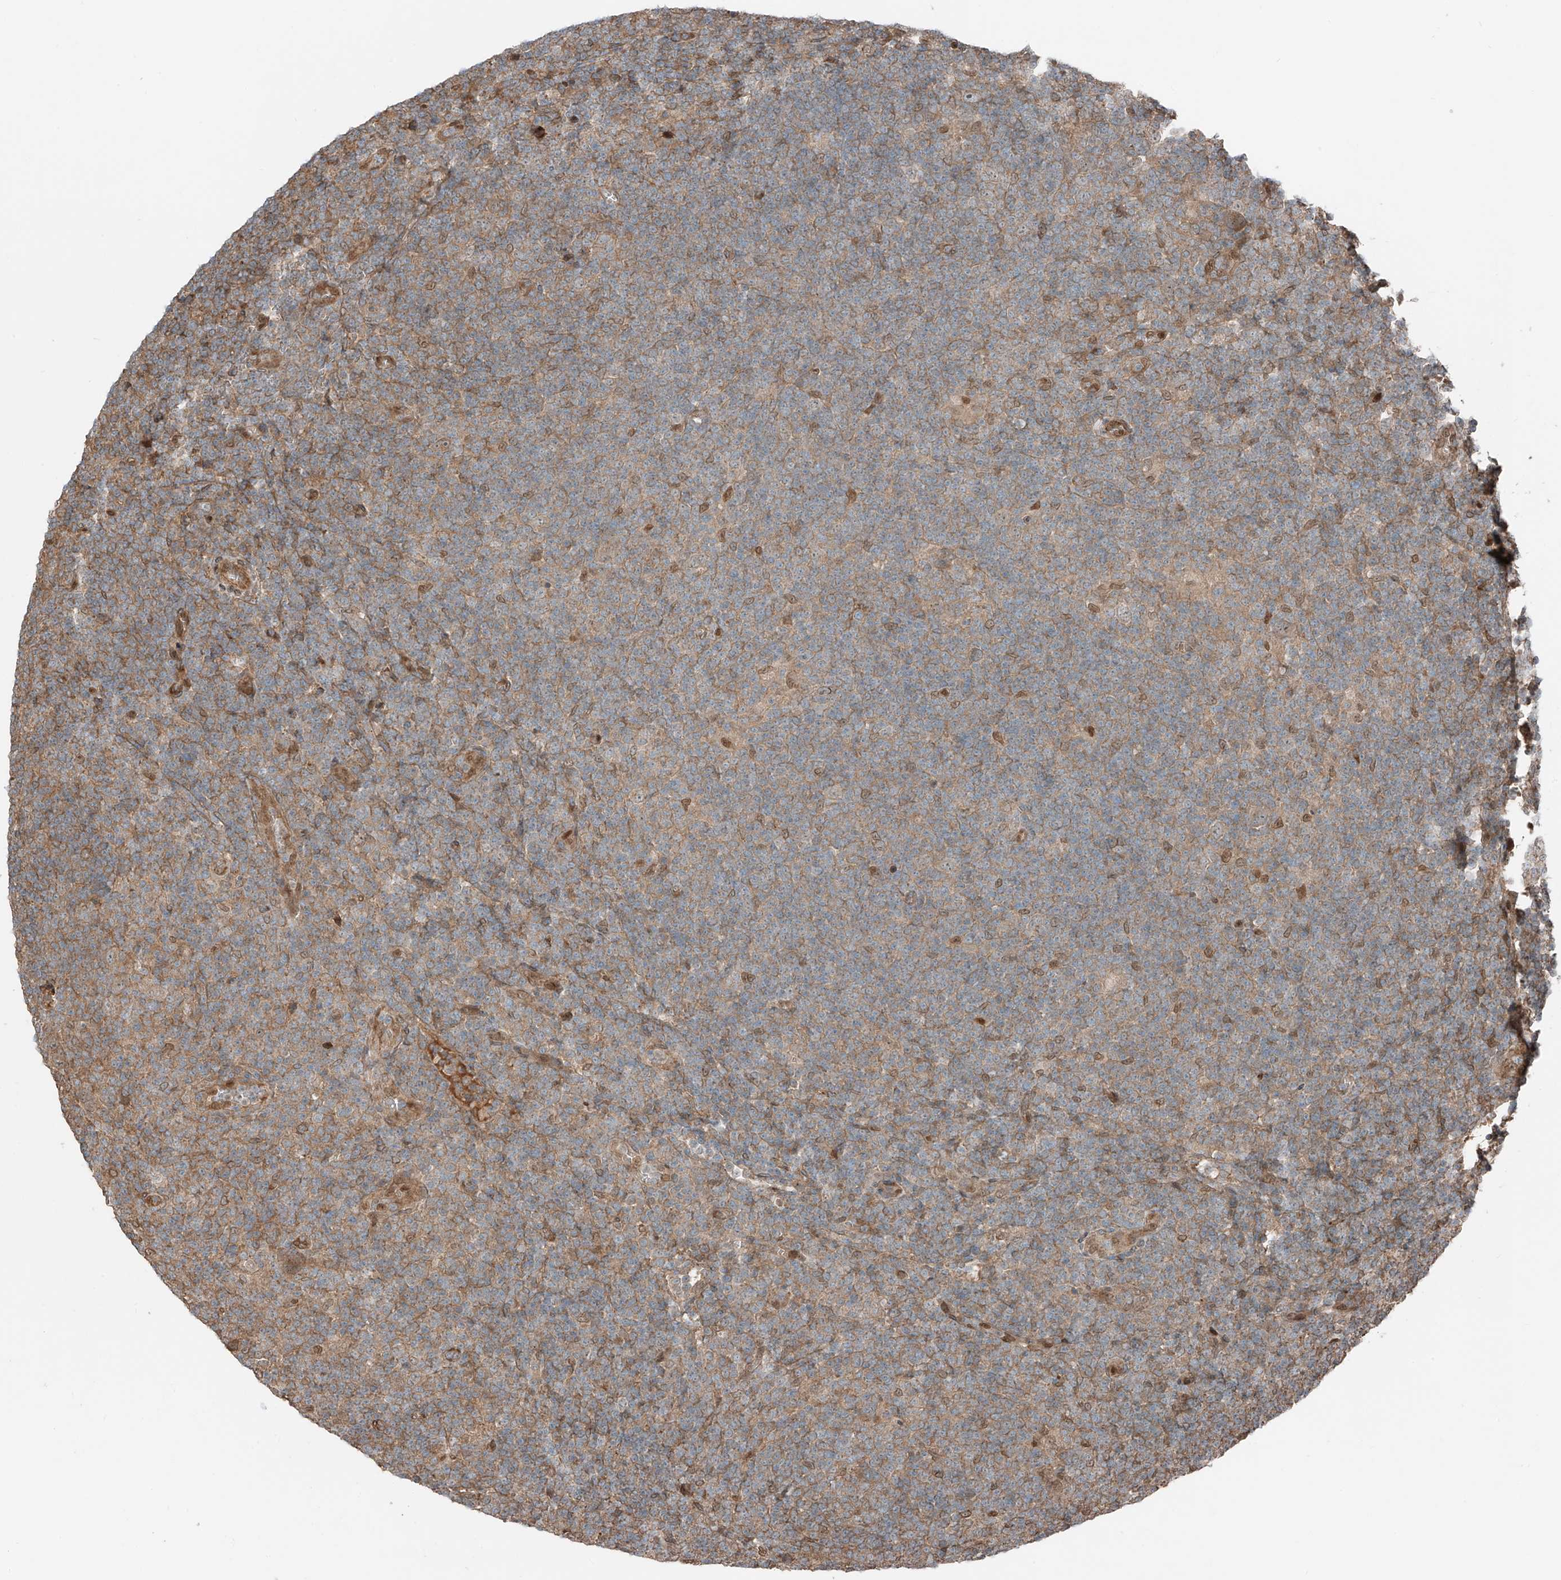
{"staining": {"intensity": "negative", "quantity": "none", "location": "none"}, "tissue": "lymphoma", "cell_type": "Tumor cells", "image_type": "cancer", "snomed": [{"axis": "morphology", "description": "Hodgkin's disease, NOS"}, {"axis": "topography", "description": "Lymph node"}], "caption": "DAB (3,3'-diaminobenzidine) immunohistochemical staining of lymphoma displays no significant positivity in tumor cells.", "gene": "CEP162", "patient": {"sex": "female", "age": 57}}